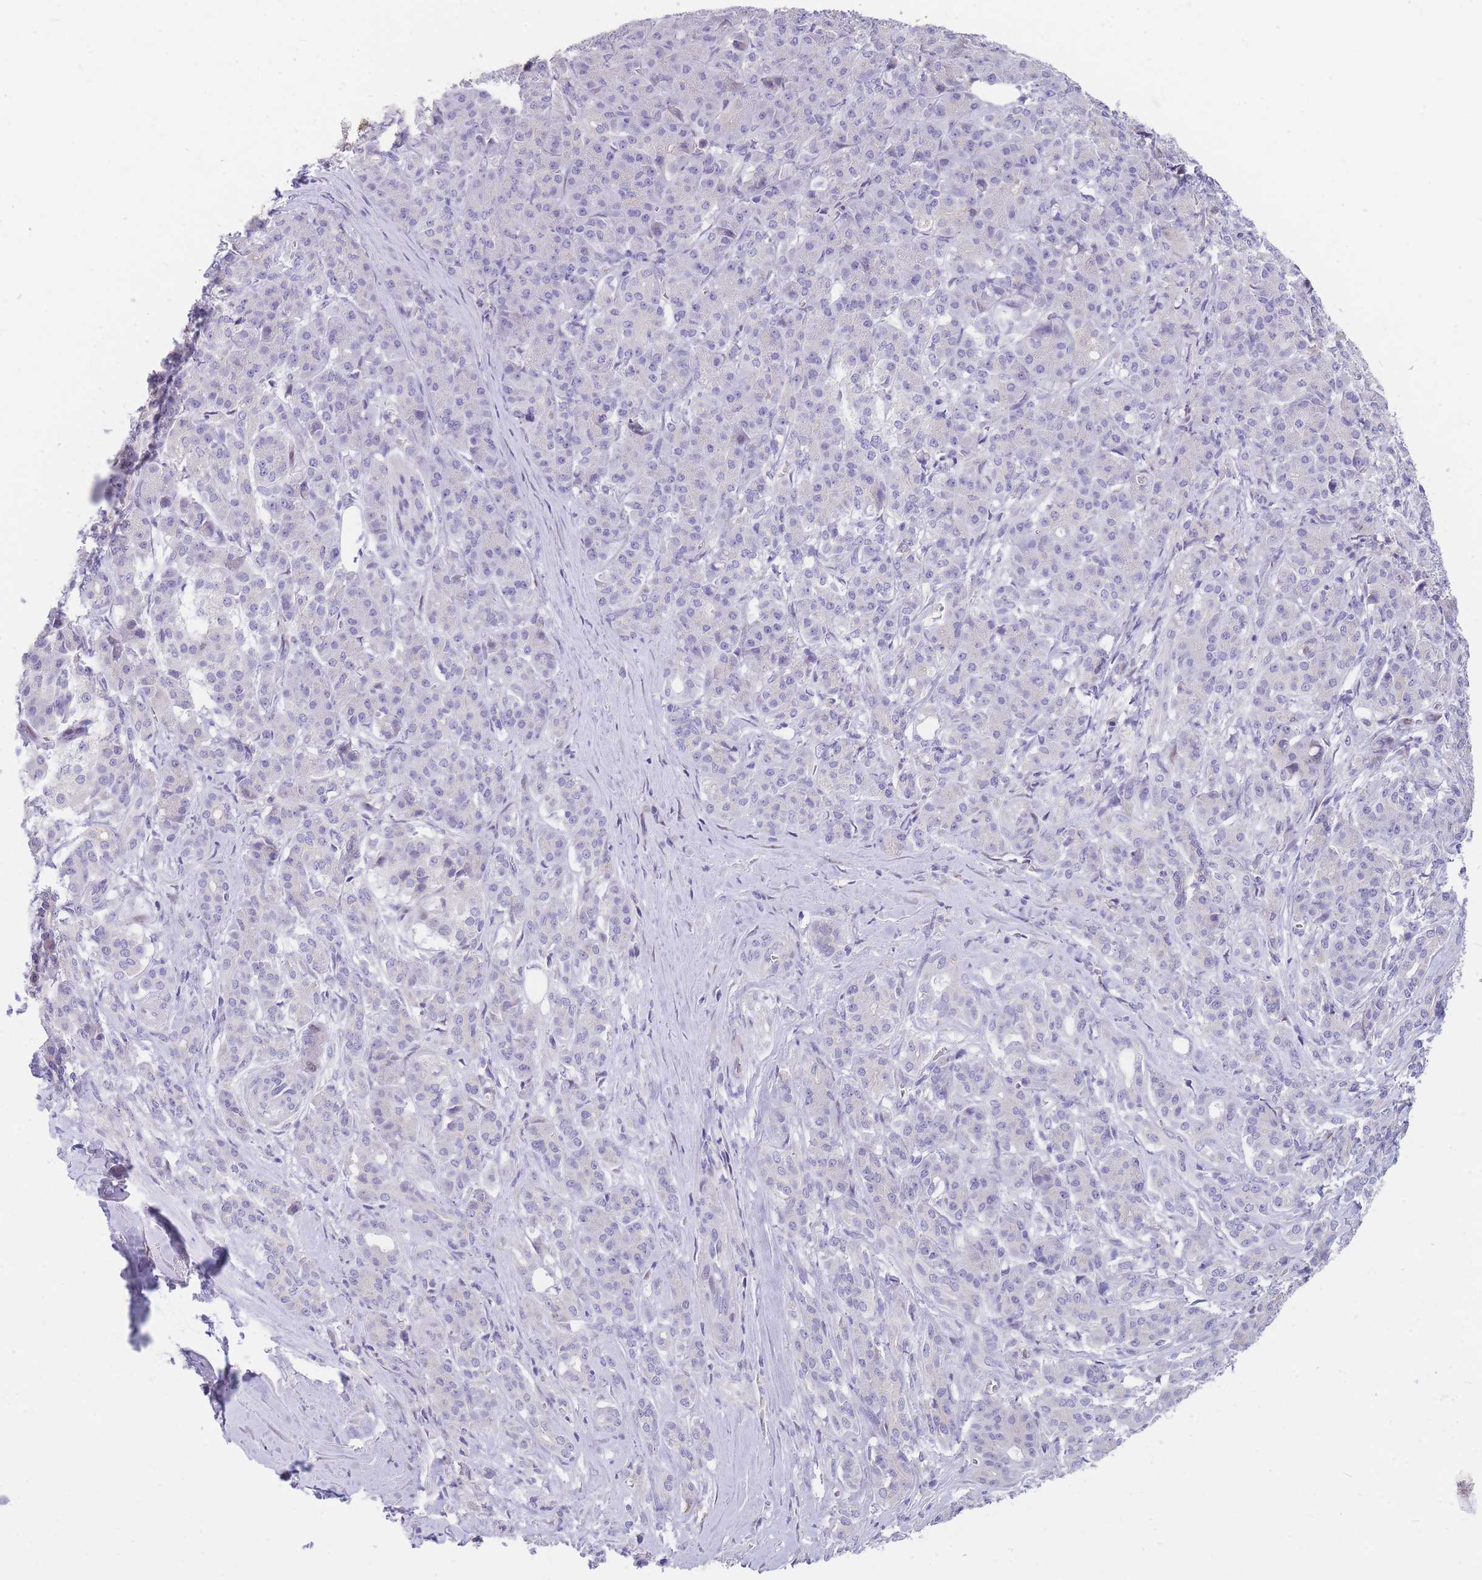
{"staining": {"intensity": "negative", "quantity": "none", "location": "none"}, "tissue": "pancreatic cancer", "cell_type": "Tumor cells", "image_type": "cancer", "snomed": [{"axis": "morphology", "description": "Adenocarcinoma, NOS"}, {"axis": "topography", "description": "Pancreas"}], "caption": "Pancreatic cancer (adenocarcinoma) stained for a protein using immunohistochemistry (IHC) reveals no expression tumor cells.", "gene": "SHCBP1", "patient": {"sex": "male", "age": 57}}